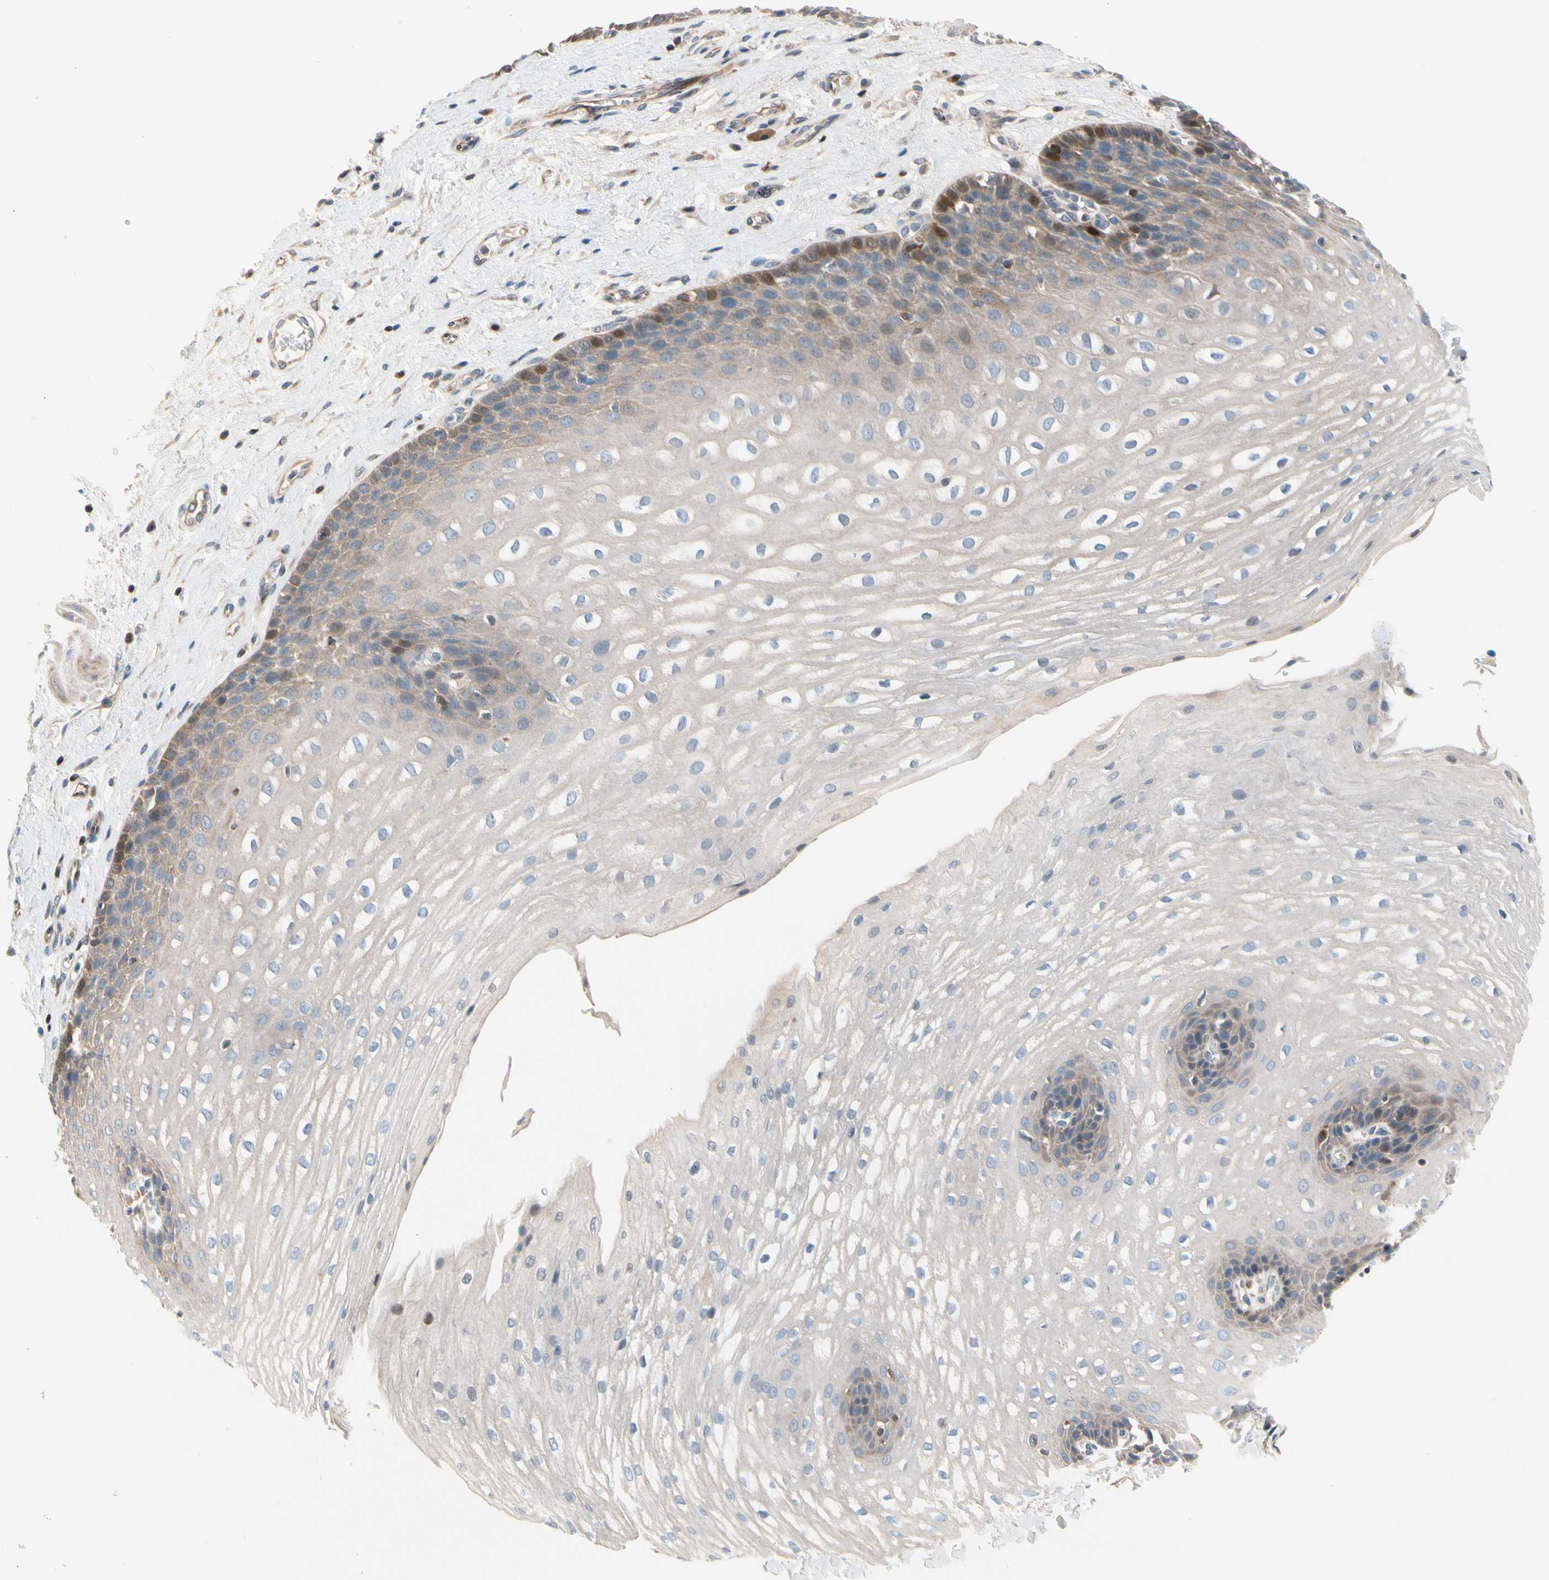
{"staining": {"intensity": "weak", "quantity": "<25%", "location": "cytoplasmic/membranous"}, "tissue": "esophagus", "cell_type": "Squamous epithelial cells", "image_type": "normal", "snomed": [{"axis": "morphology", "description": "Normal tissue, NOS"}, {"axis": "topography", "description": "Esophagus"}], "caption": "Protein analysis of normal esophagus displays no significant expression in squamous epithelial cells. (Immunohistochemistry (ihc), brightfield microscopy, high magnification).", "gene": "MAP3K3", "patient": {"sex": "male", "age": 48}}